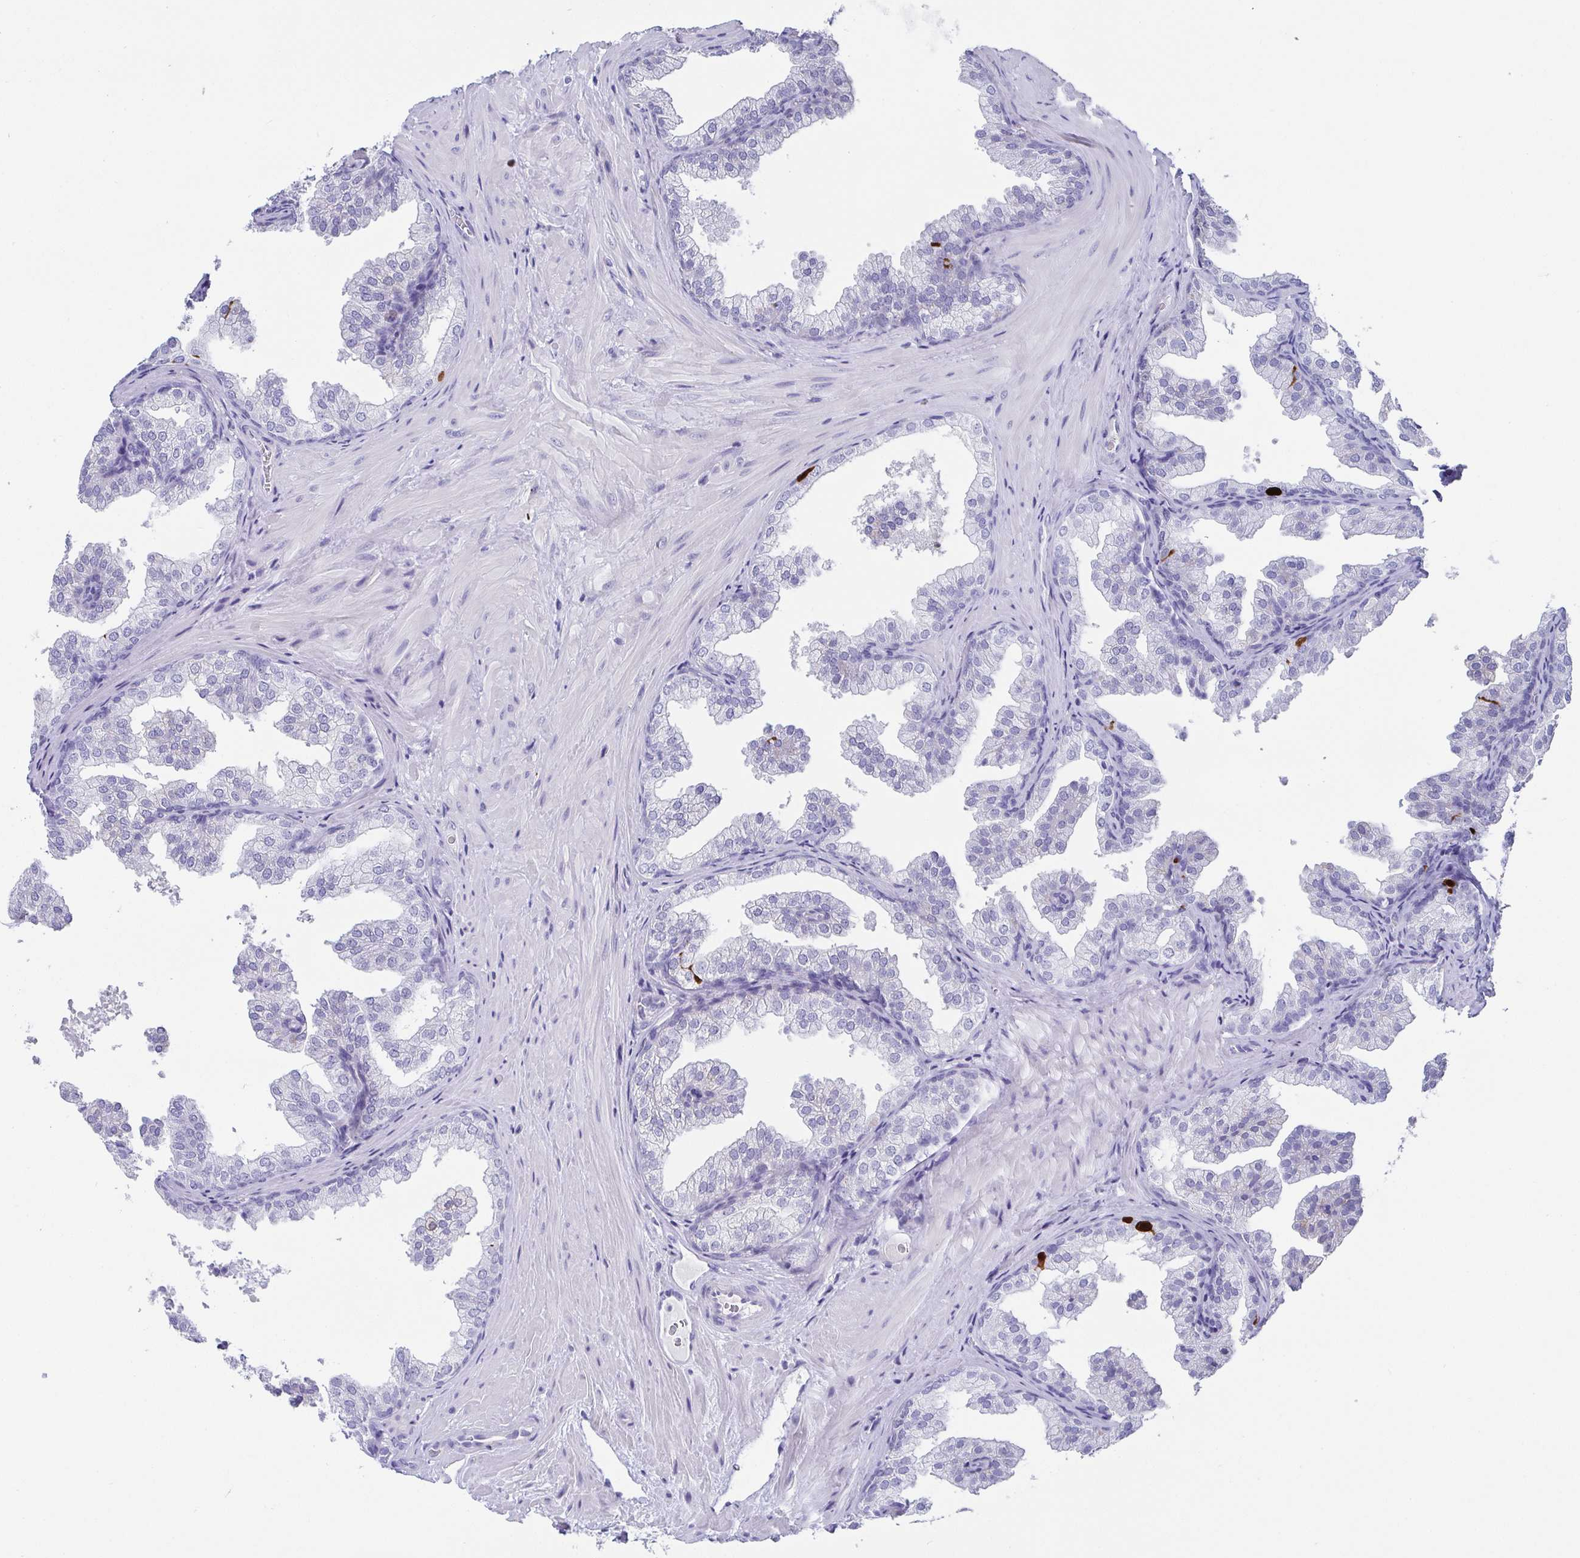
{"staining": {"intensity": "strong", "quantity": "<25%", "location": "cytoplasmic/membranous,nuclear"}, "tissue": "prostate", "cell_type": "Glandular cells", "image_type": "normal", "snomed": [{"axis": "morphology", "description": "Normal tissue, NOS"}, {"axis": "topography", "description": "Prostate"}], "caption": "IHC staining of benign prostate, which exhibits medium levels of strong cytoplasmic/membranous,nuclear positivity in approximately <25% of glandular cells indicating strong cytoplasmic/membranous,nuclear protein staining. The staining was performed using DAB (3,3'-diaminobenzidine) (brown) for protein detection and nuclei were counterstained in hematoxylin (blue).", "gene": "SCGN", "patient": {"sex": "male", "age": 37}}